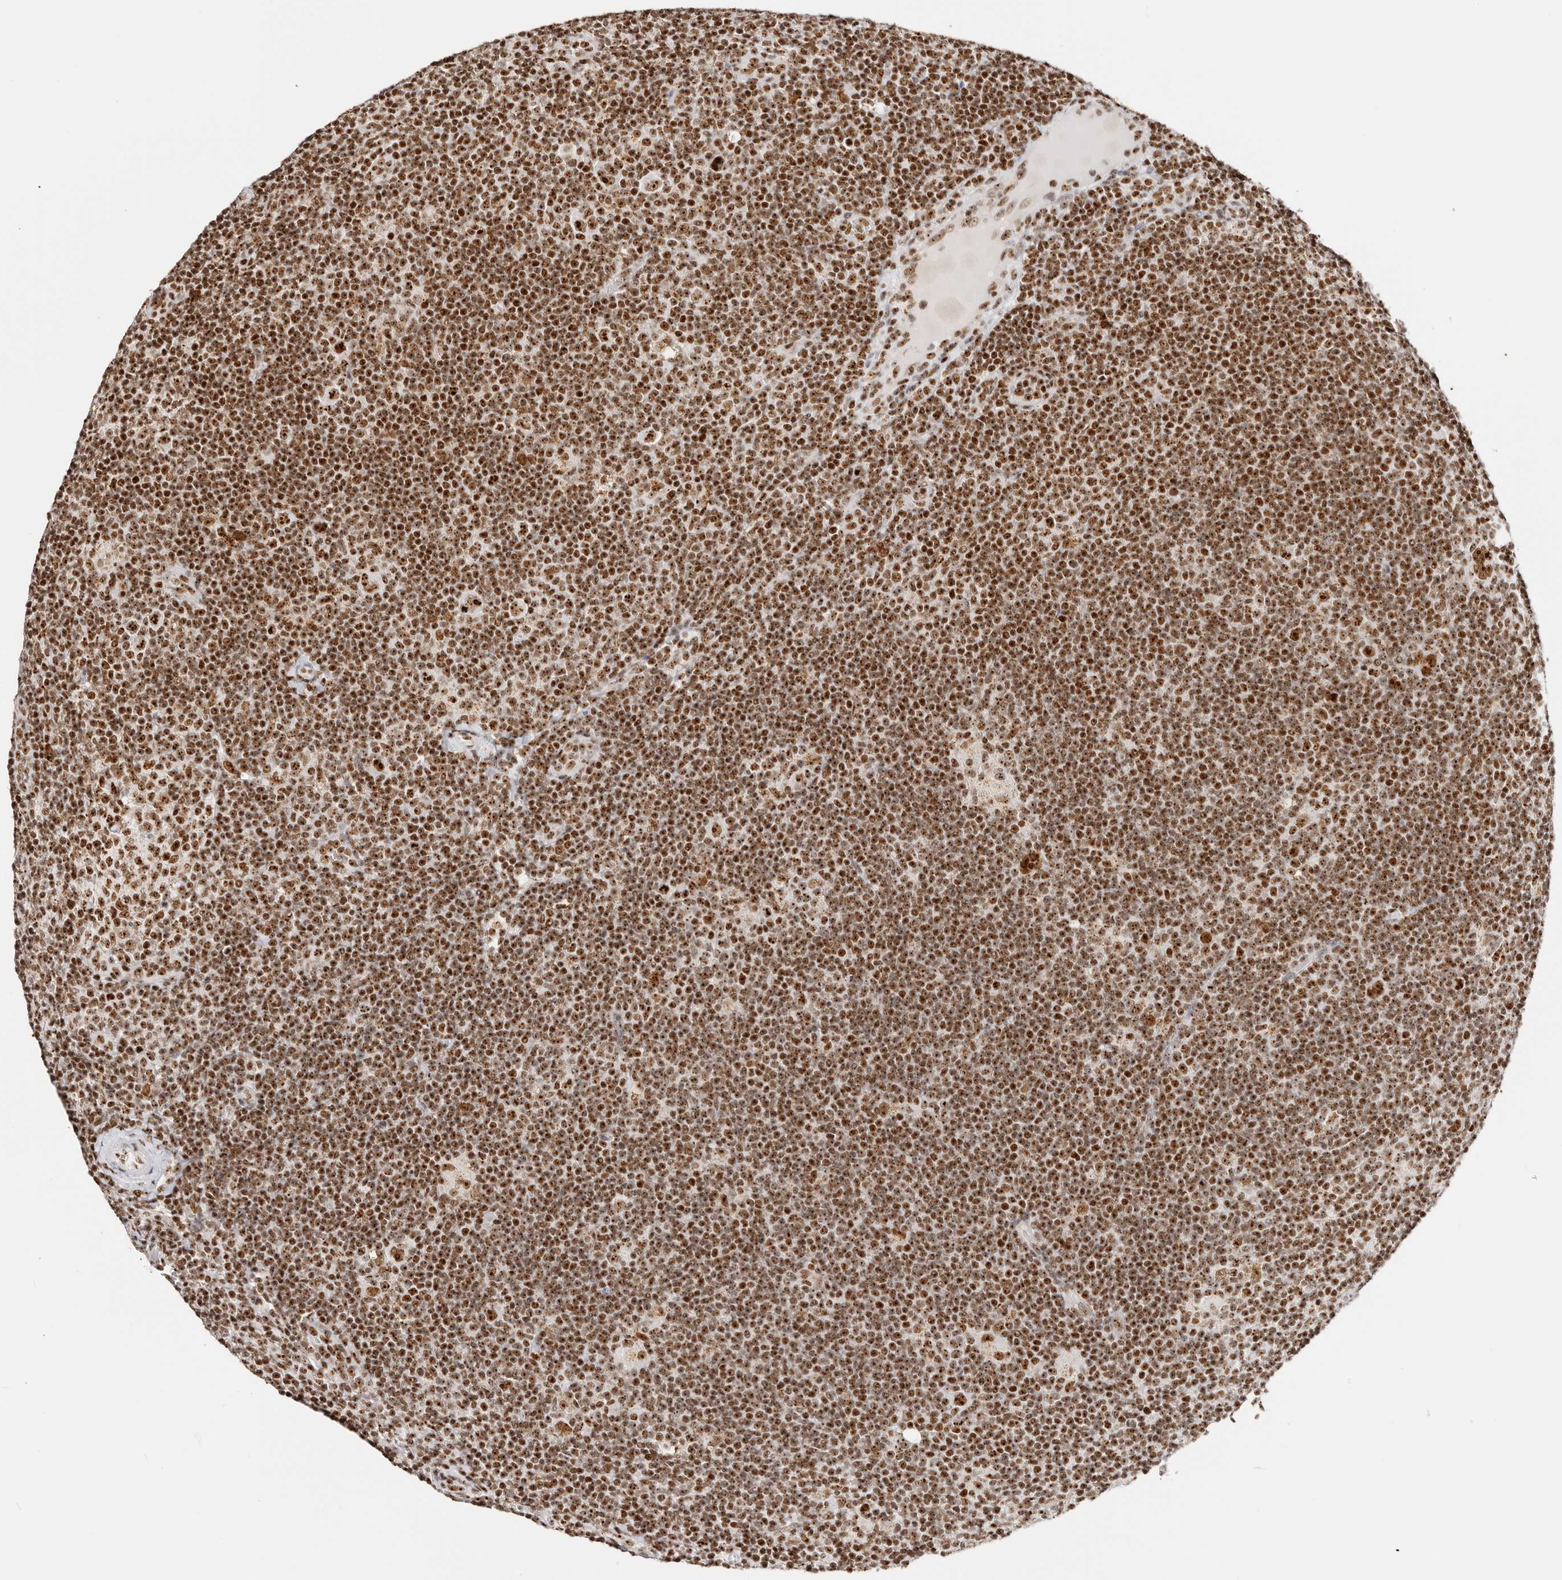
{"staining": {"intensity": "strong", "quantity": ">75%", "location": "nuclear"}, "tissue": "lymphoma", "cell_type": "Tumor cells", "image_type": "cancer", "snomed": [{"axis": "morphology", "description": "Hodgkin's disease, NOS"}, {"axis": "topography", "description": "Lymph node"}], "caption": "This is an image of immunohistochemistry staining of lymphoma, which shows strong staining in the nuclear of tumor cells.", "gene": "IQGAP3", "patient": {"sex": "female", "age": 57}}